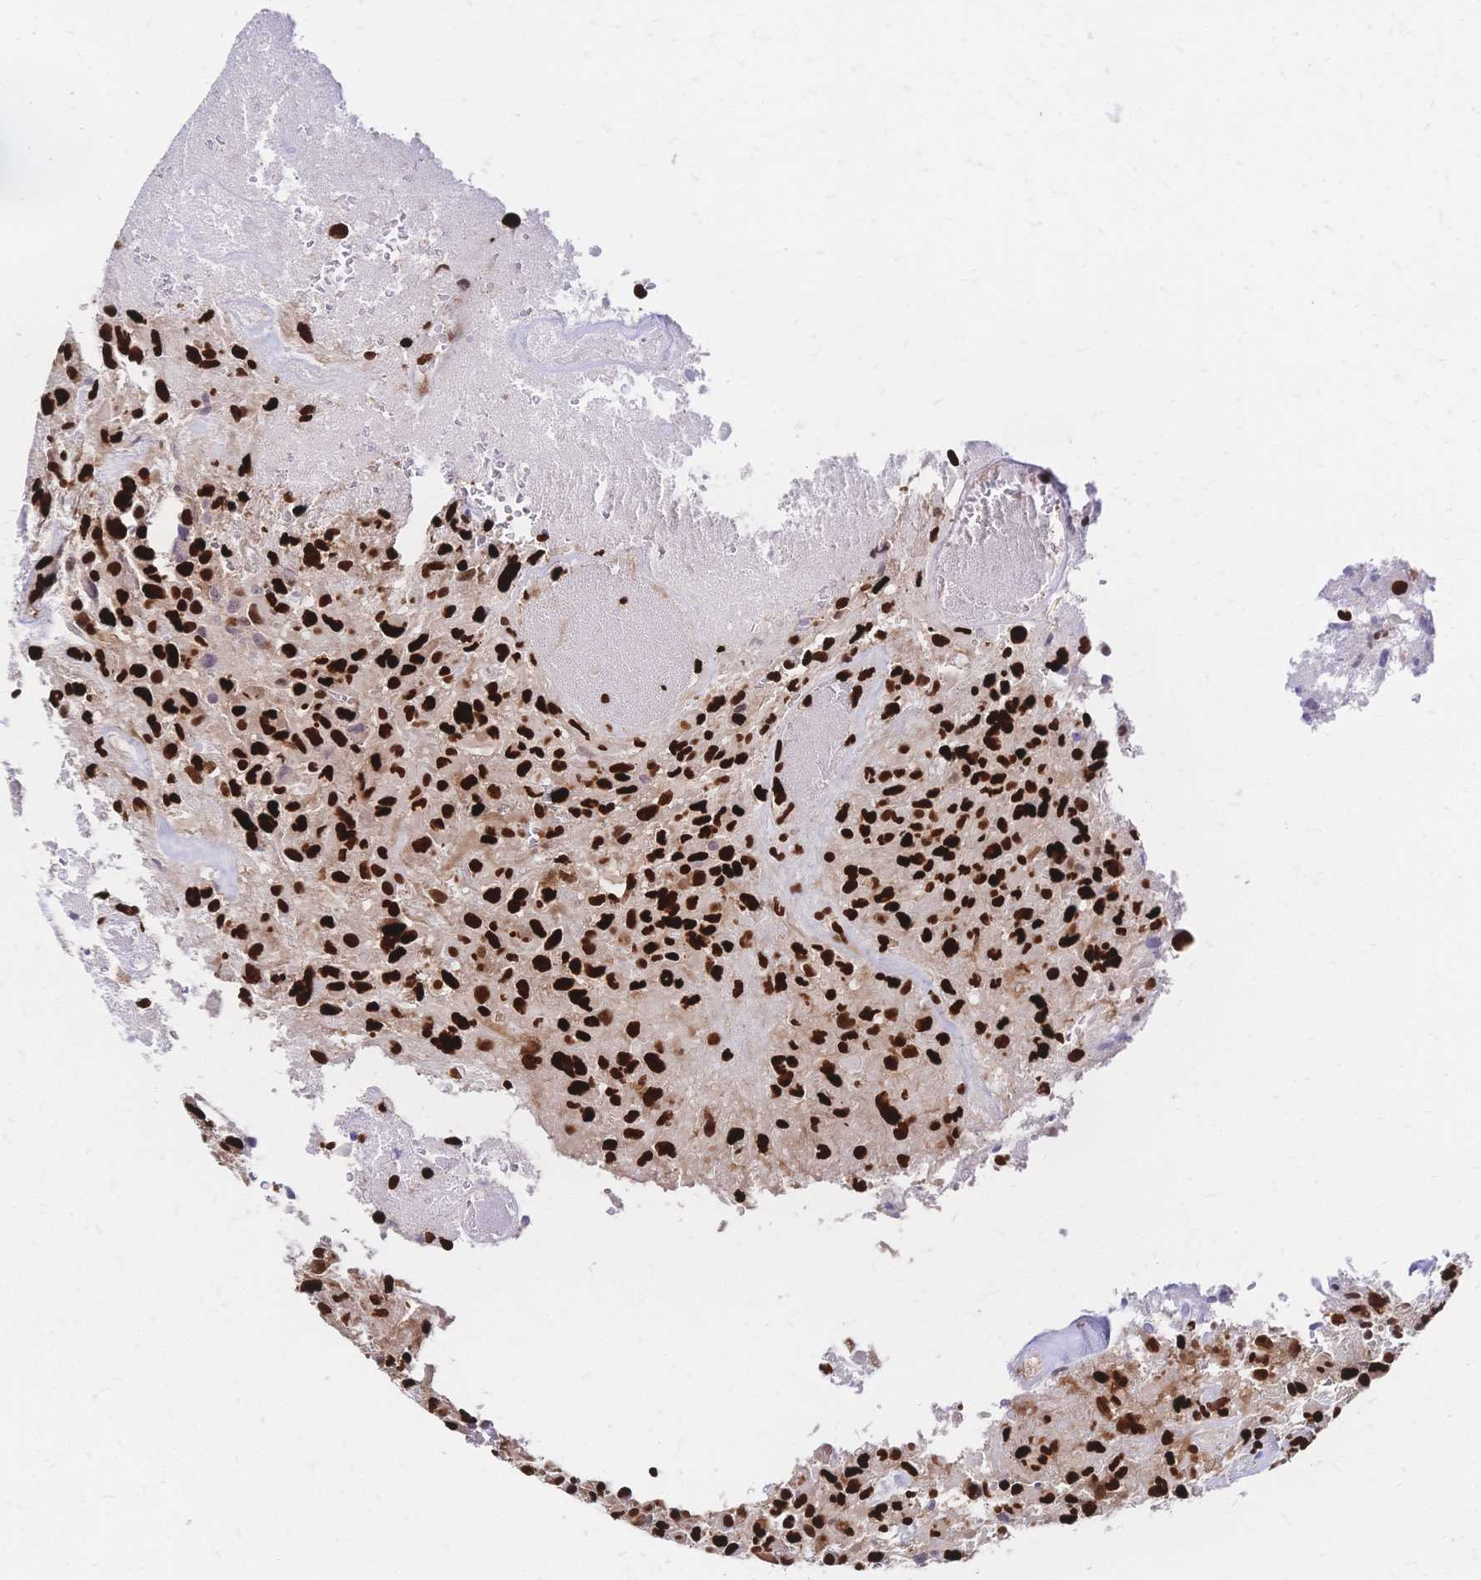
{"staining": {"intensity": "strong", "quantity": ">75%", "location": "nuclear"}, "tissue": "glioma", "cell_type": "Tumor cells", "image_type": "cancer", "snomed": [{"axis": "morphology", "description": "Glioma, malignant, High grade"}, {"axis": "topography", "description": "Brain"}], "caption": "This is an image of immunohistochemistry staining of glioma, which shows strong staining in the nuclear of tumor cells.", "gene": "HDGF", "patient": {"sex": "male", "age": 71}}